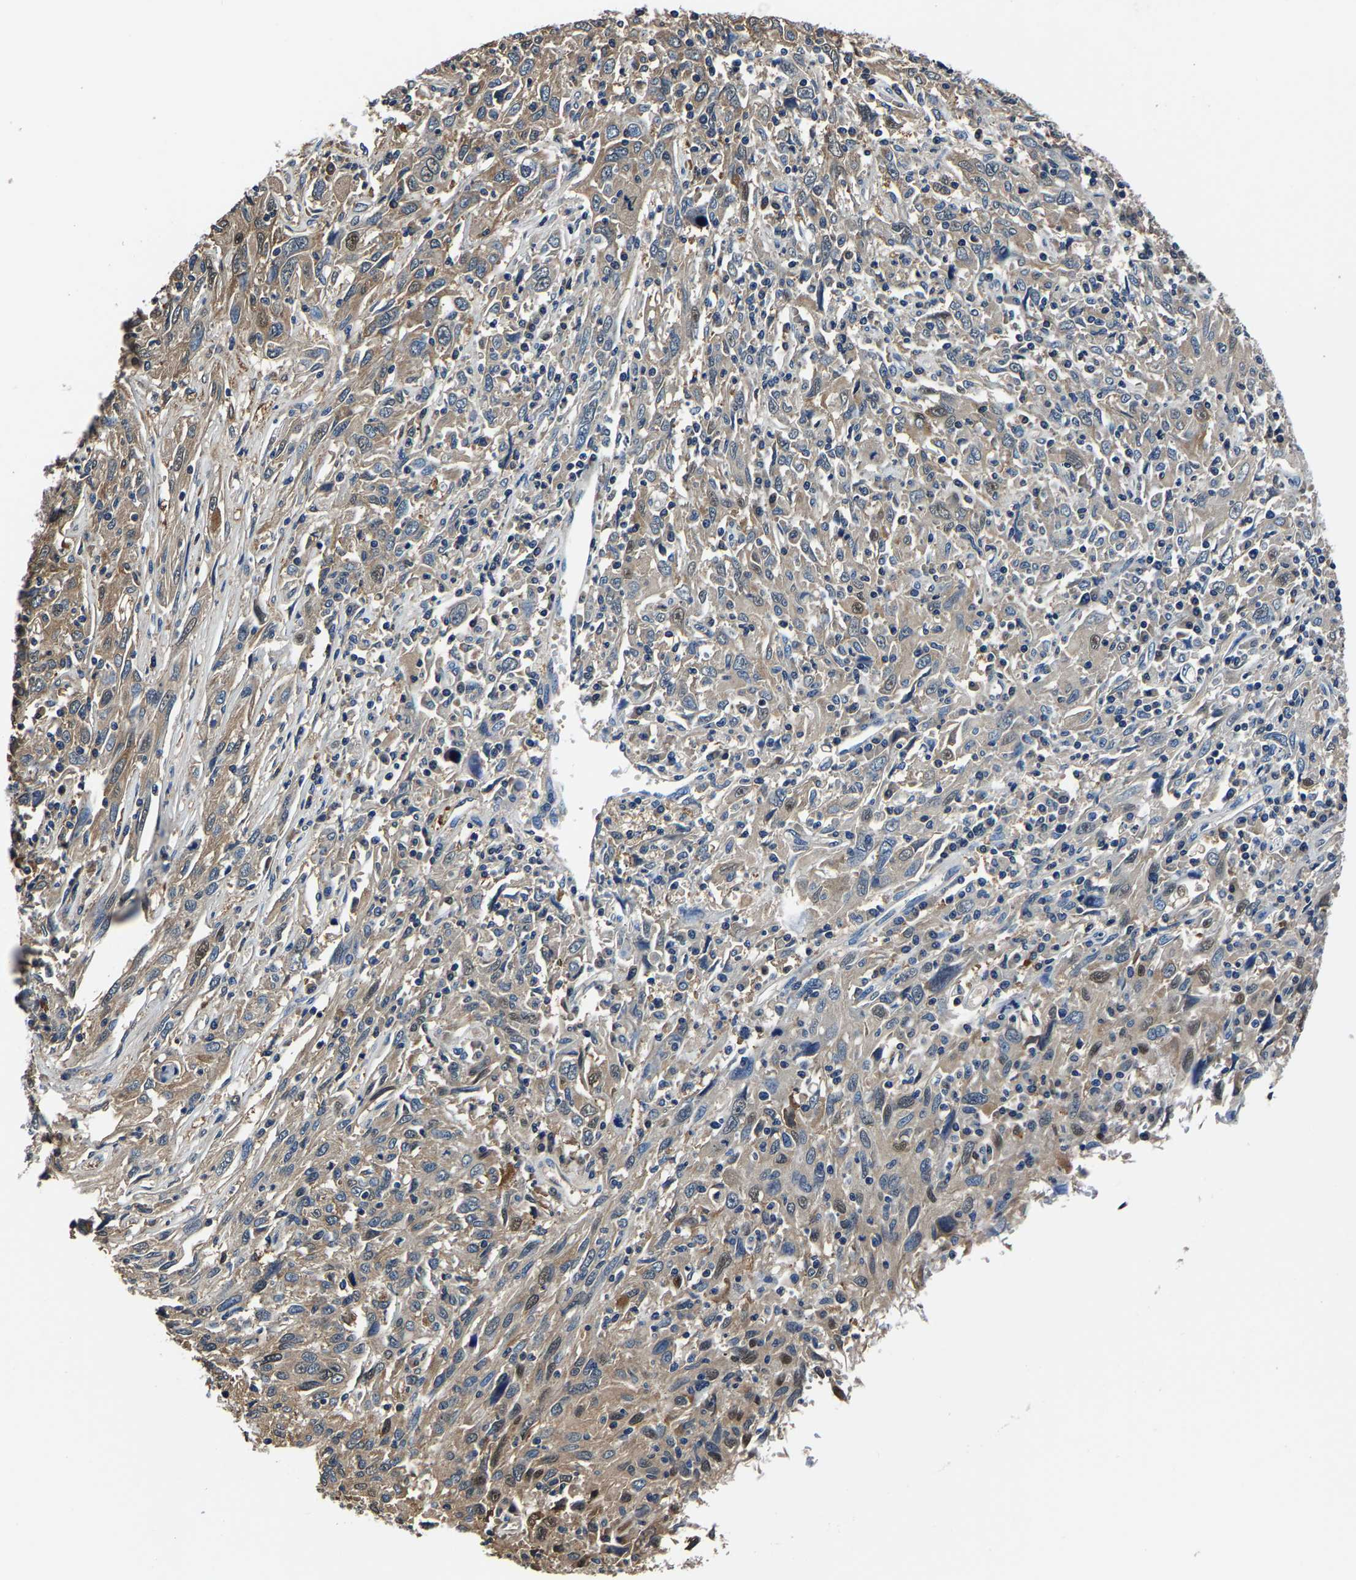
{"staining": {"intensity": "weak", "quantity": "25%-75%", "location": "cytoplasmic/membranous"}, "tissue": "cervical cancer", "cell_type": "Tumor cells", "image_type": "cancer", "snomed": [{"axis": "morphology", "description": "Squamous cell carcinoma, NOS"}, {"axis": "topography", "description": "Cervix"}], "caption": "Immunohistochemical staining of squamous cell carcinoma (cervical) demonstrates low levels of weak cytoplasmic/membranous protein staining in about 25%-75% of tumor cells. The staining was performed using DAB to visualize the protein expression in brown, while the nuclei were stained in blue with hematoxylin (Magnification: 20x).", "gene": "ALDOB", "patient": {"sex": "female", "age": 46}}